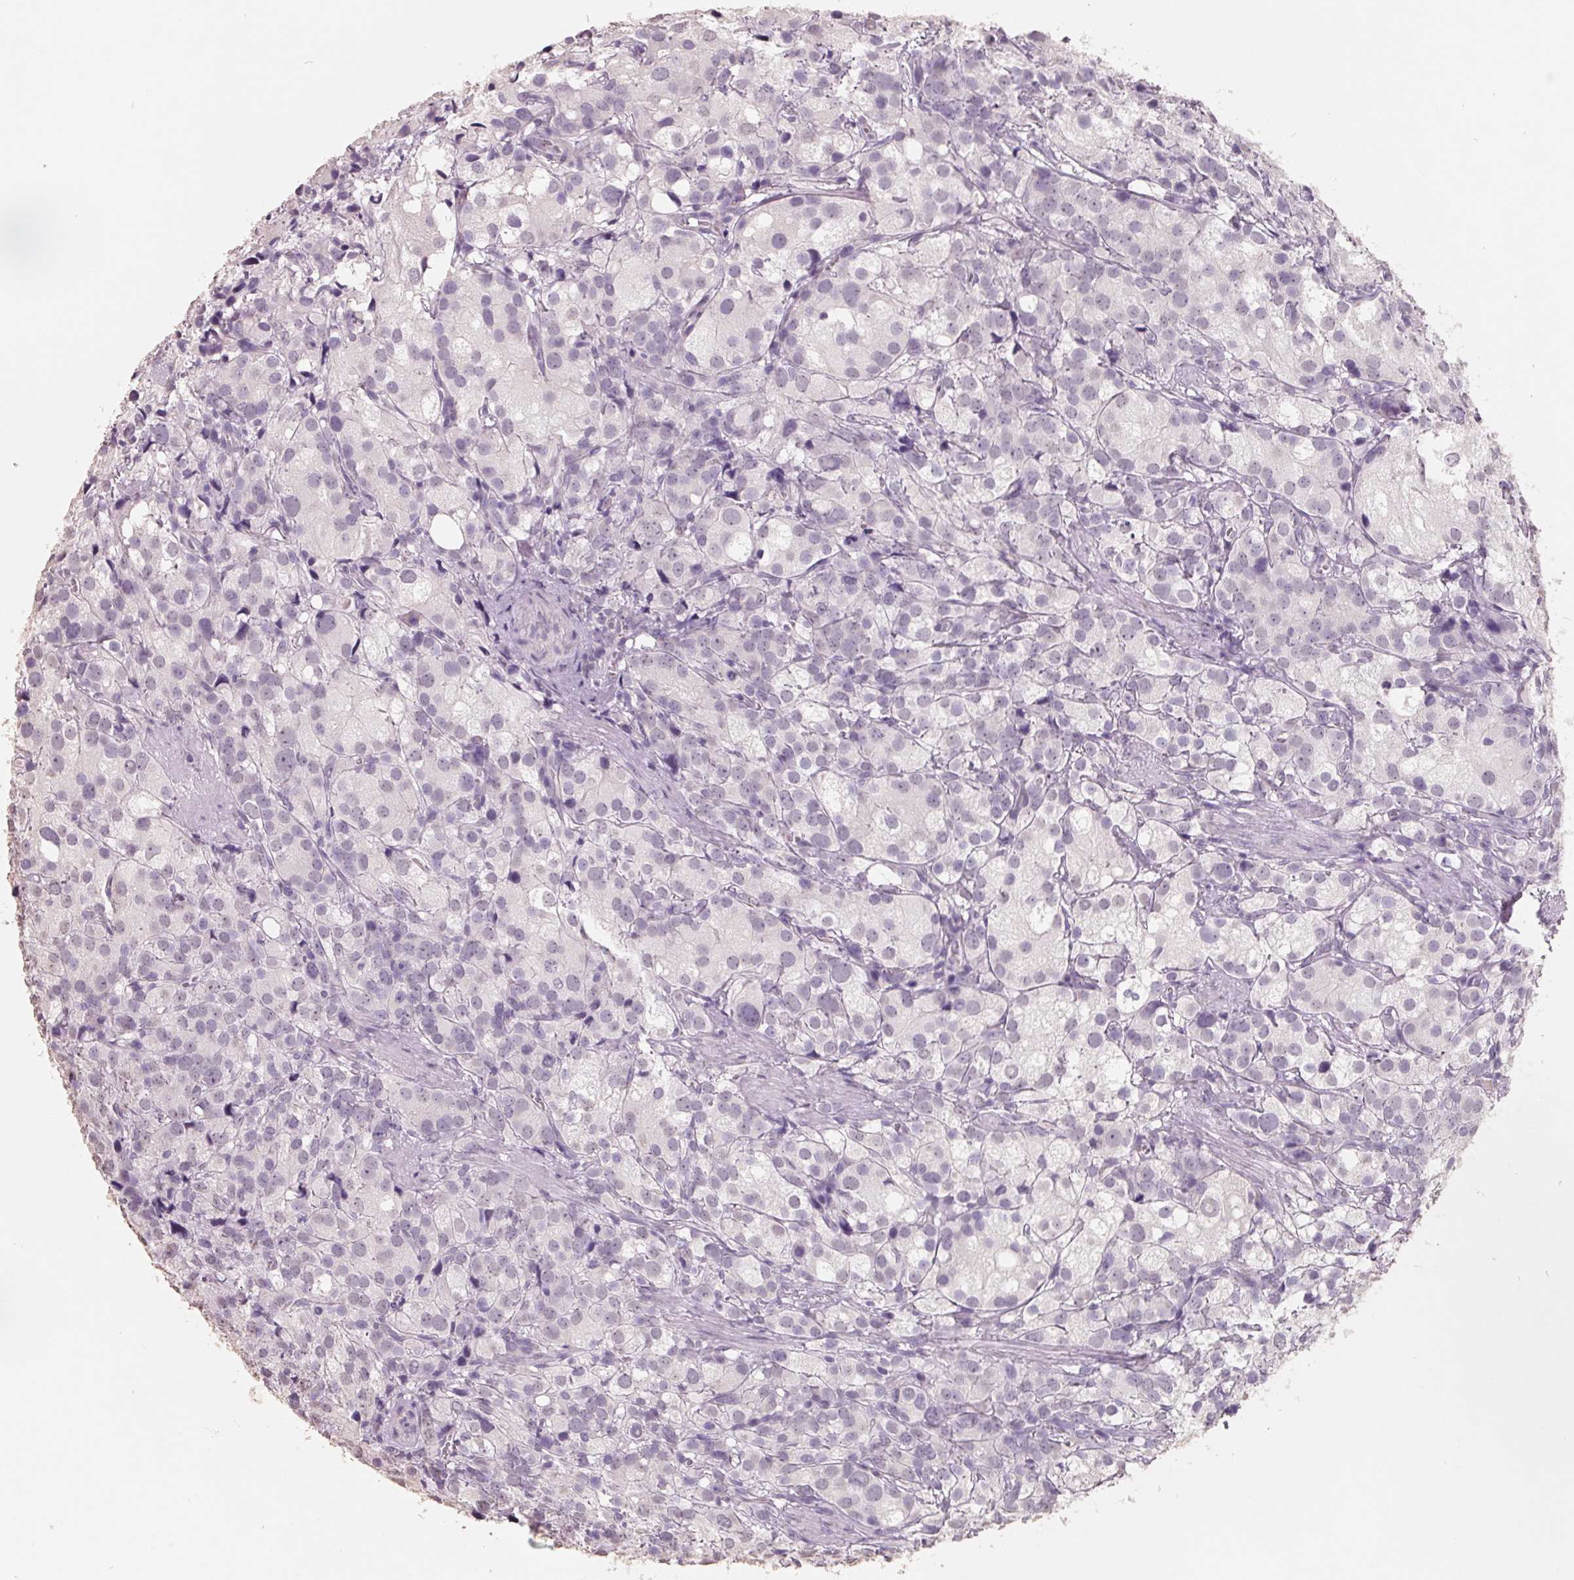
{"staining": {"intensity": "negative", "quantity": "none", "location": "none"}, "tissue": "prostate cancer", "cell_type": "Tumor cells", "image_type": "cancer", "snomed": [{"axis": "morphology", "description": "Adenocarcinoma, High grade"}, {"axis": "topography", "description": "Prostate"}], "caption": "This is an immunohistochemistry (IHC) histopathology image of prostate high-grade adenocarcinoma. There is no positivity in tumor cells.", "gene": "FTCD", "patient": {"sex": "male", "age": 86}}